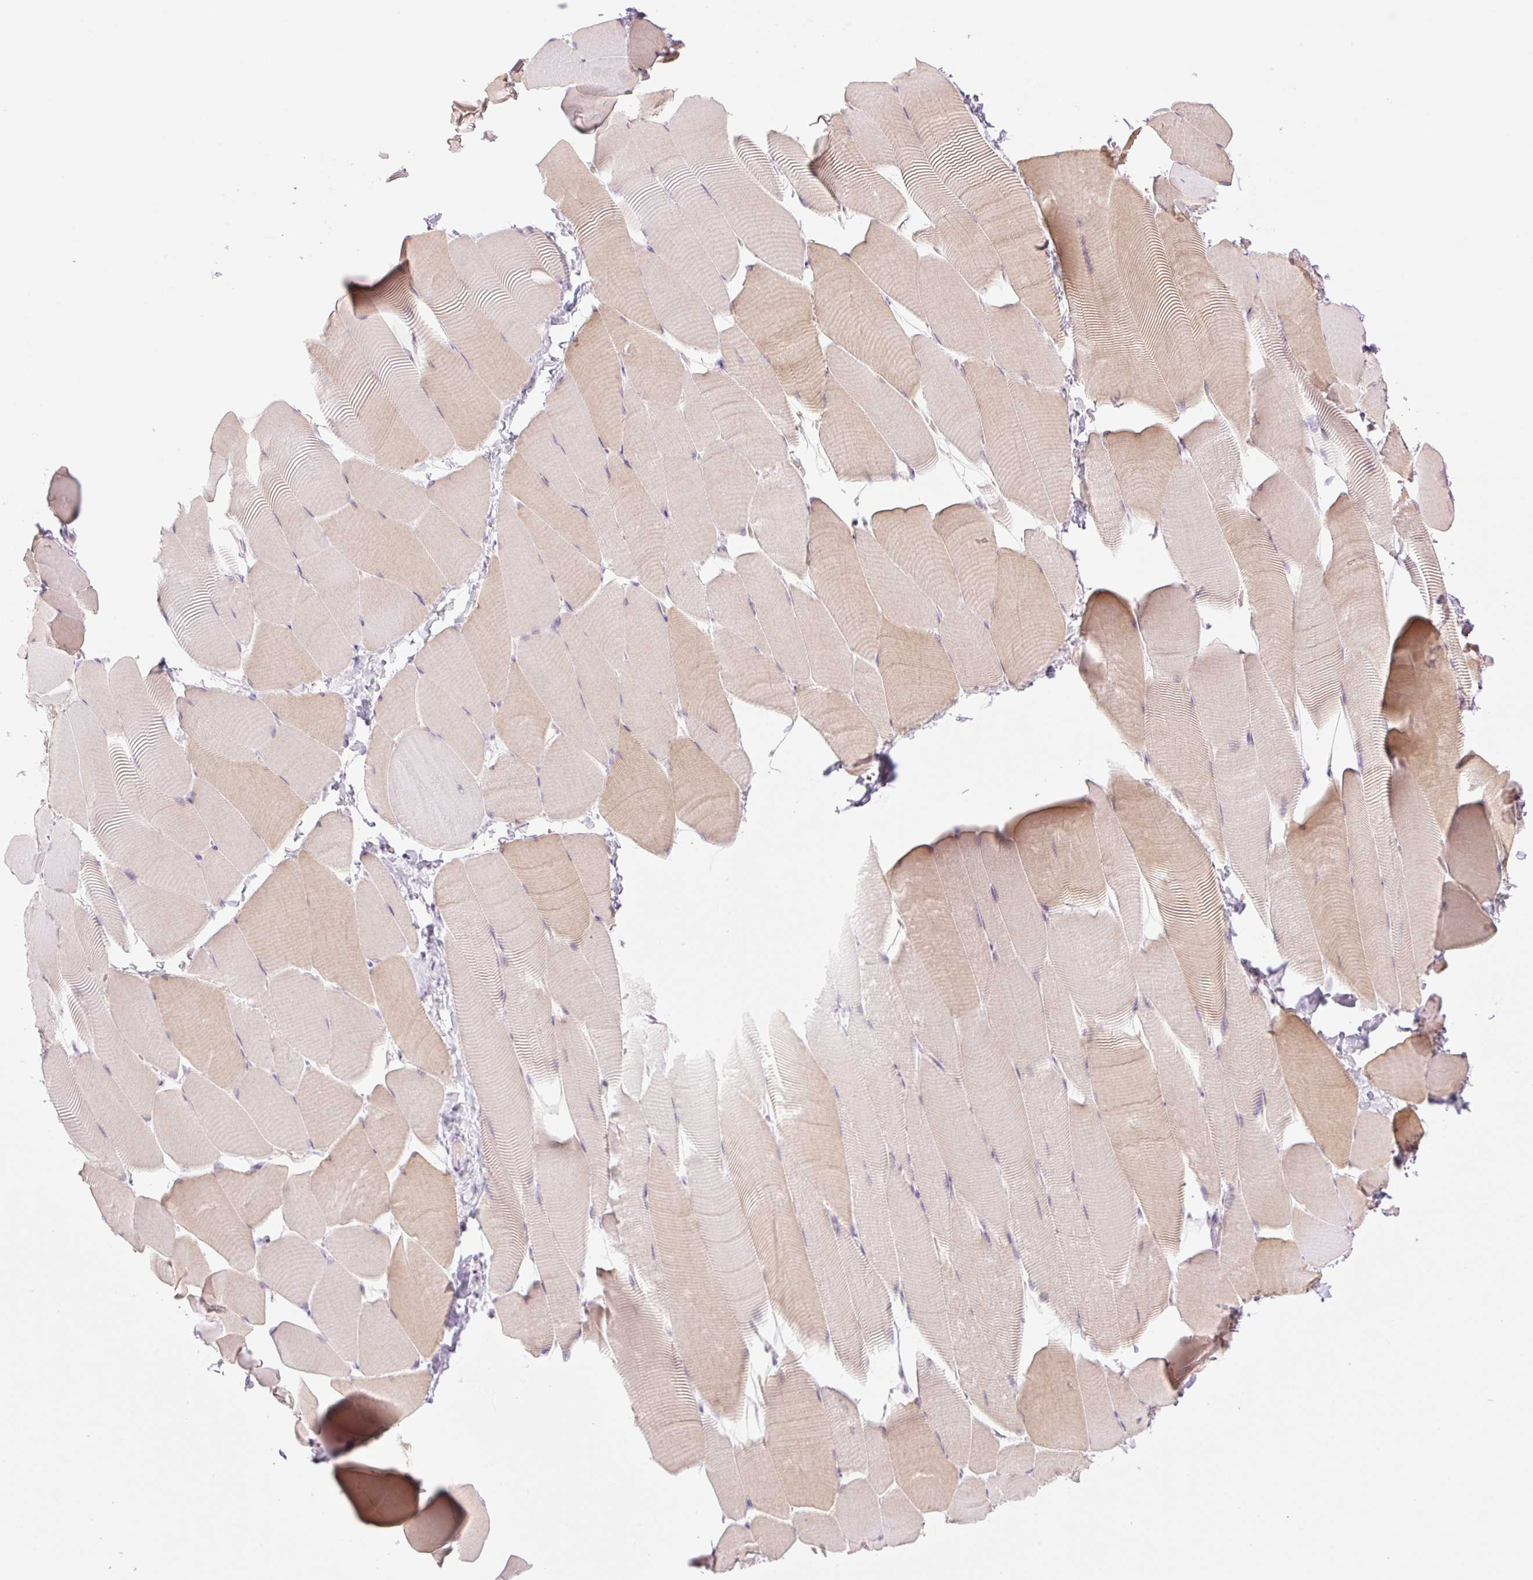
{"staining": {"intensity": "moderate", "quantity": "25%-75%", "location": "cytoplasmic/membranous"}, "tissue": "skeletal muscle", "cell_type": "Myocytes", "image_type": "normal", "snomed": [{"axis": "morphology", "description": "Normal tissue, NOS"}, {"axis": "topography", "description": "Skeletal muscle"}], "caption": "DAB immunohistochemical staining of unremarkable skeletal muscle reveals moderate cytoplasmic/membranous protein positivity in approximately 25%-75% of myocytes. The staining is performed using DAB brown chromogen to label protein expression. The nuclei are counter-stained blue using hematoxylin.", "gene": "COL5A1", "patient": {"sex": "male", "age": 25}}